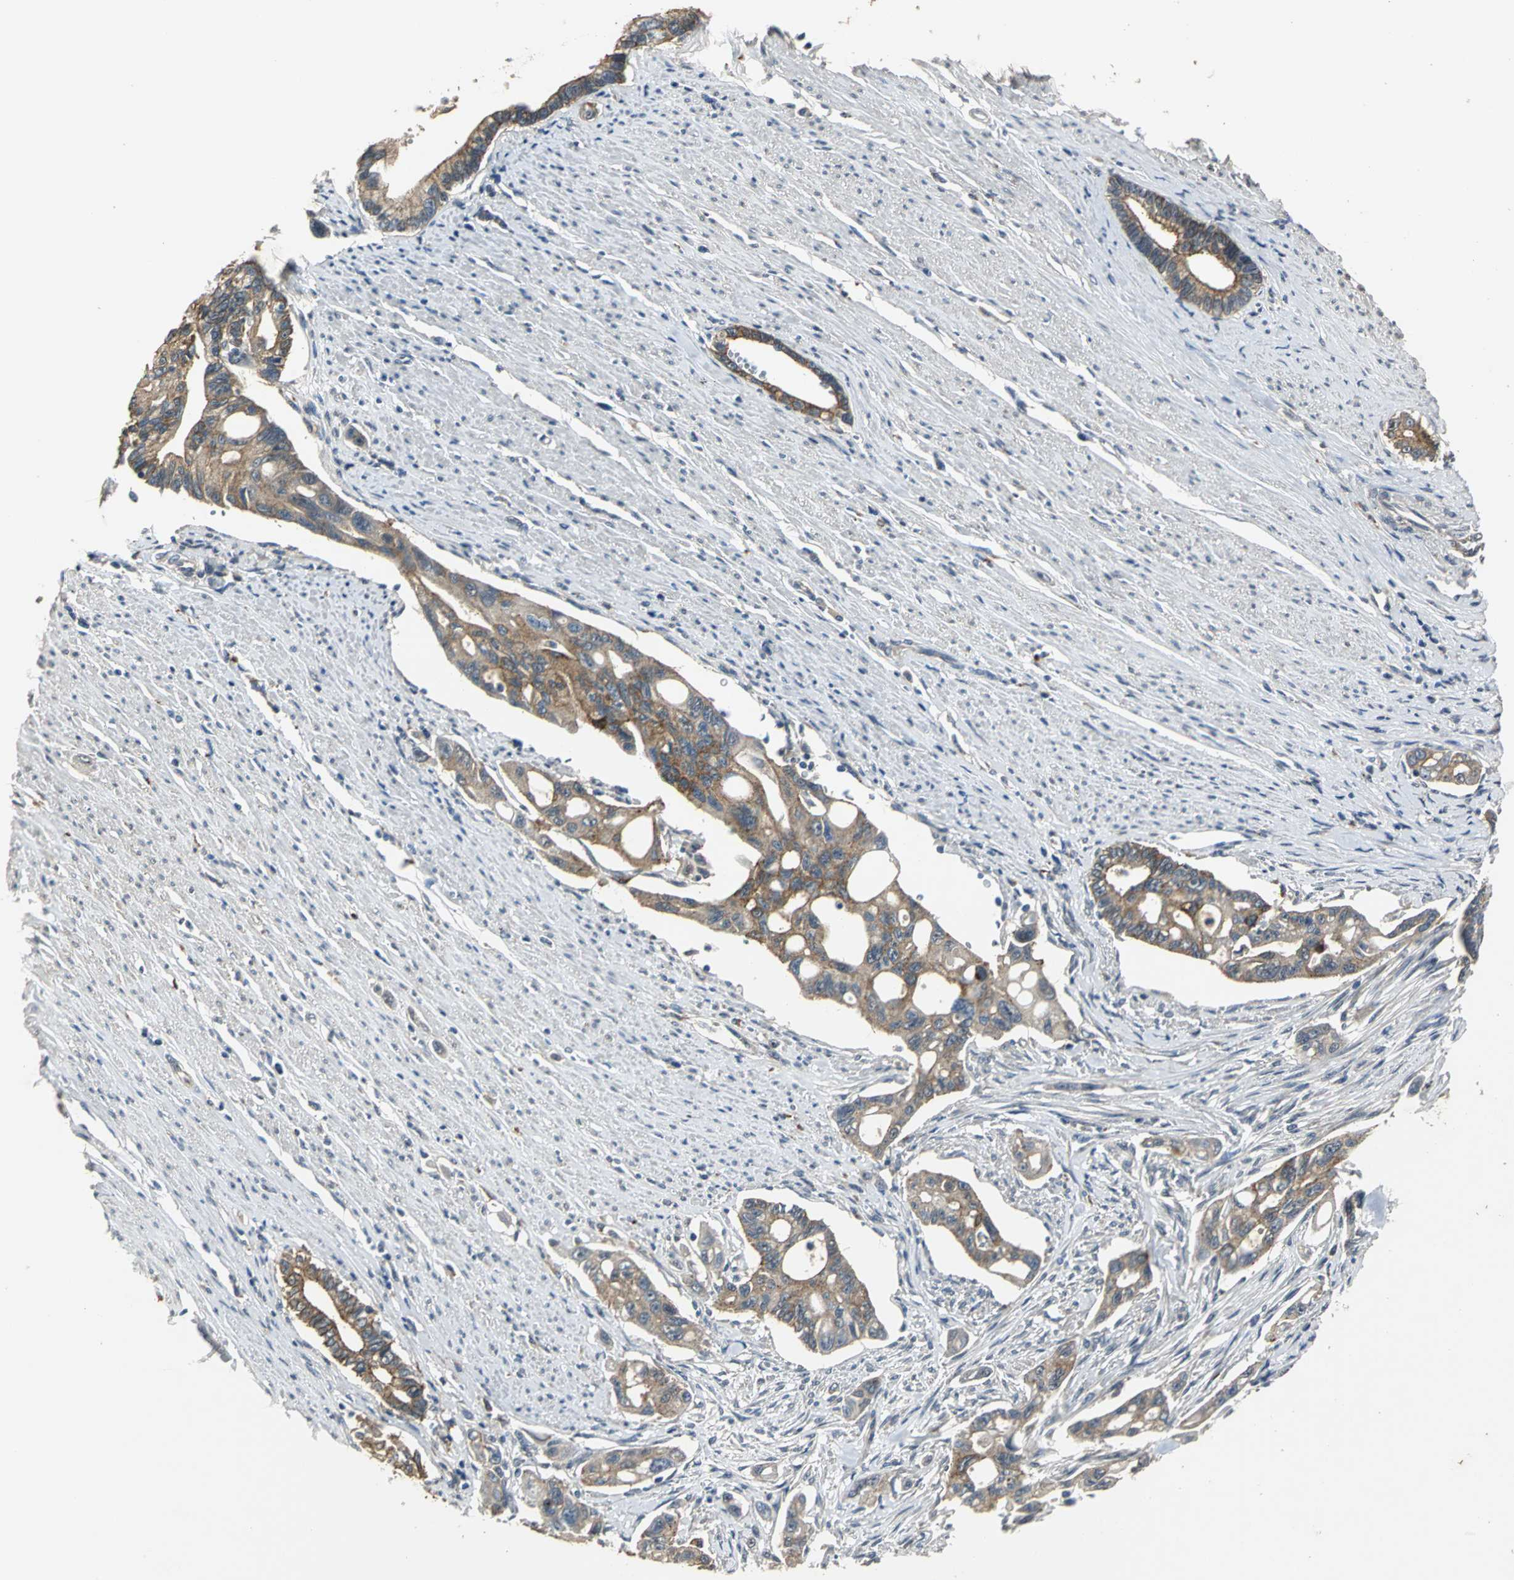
{"staining": {"intensity": "moderate", "quantity": ">75%", "location": "cytoplasmic/membranous"}, "tissue": "pancreatic cancer", "cell_type": "Tumor cells", "image_type": "cancer", "snomed": [{"axis": "morphology", "description": "Normal tissue, NOS"}, {"axis": "topography", "description": "Pancreas"}], "caption": "Tumor cells display moderate cytoplasmic/membranous expression in approximately >75% of cells in pancreatic cancer.", "gene": "OCLN", "patient": {"sex": "male", "age": 42}}